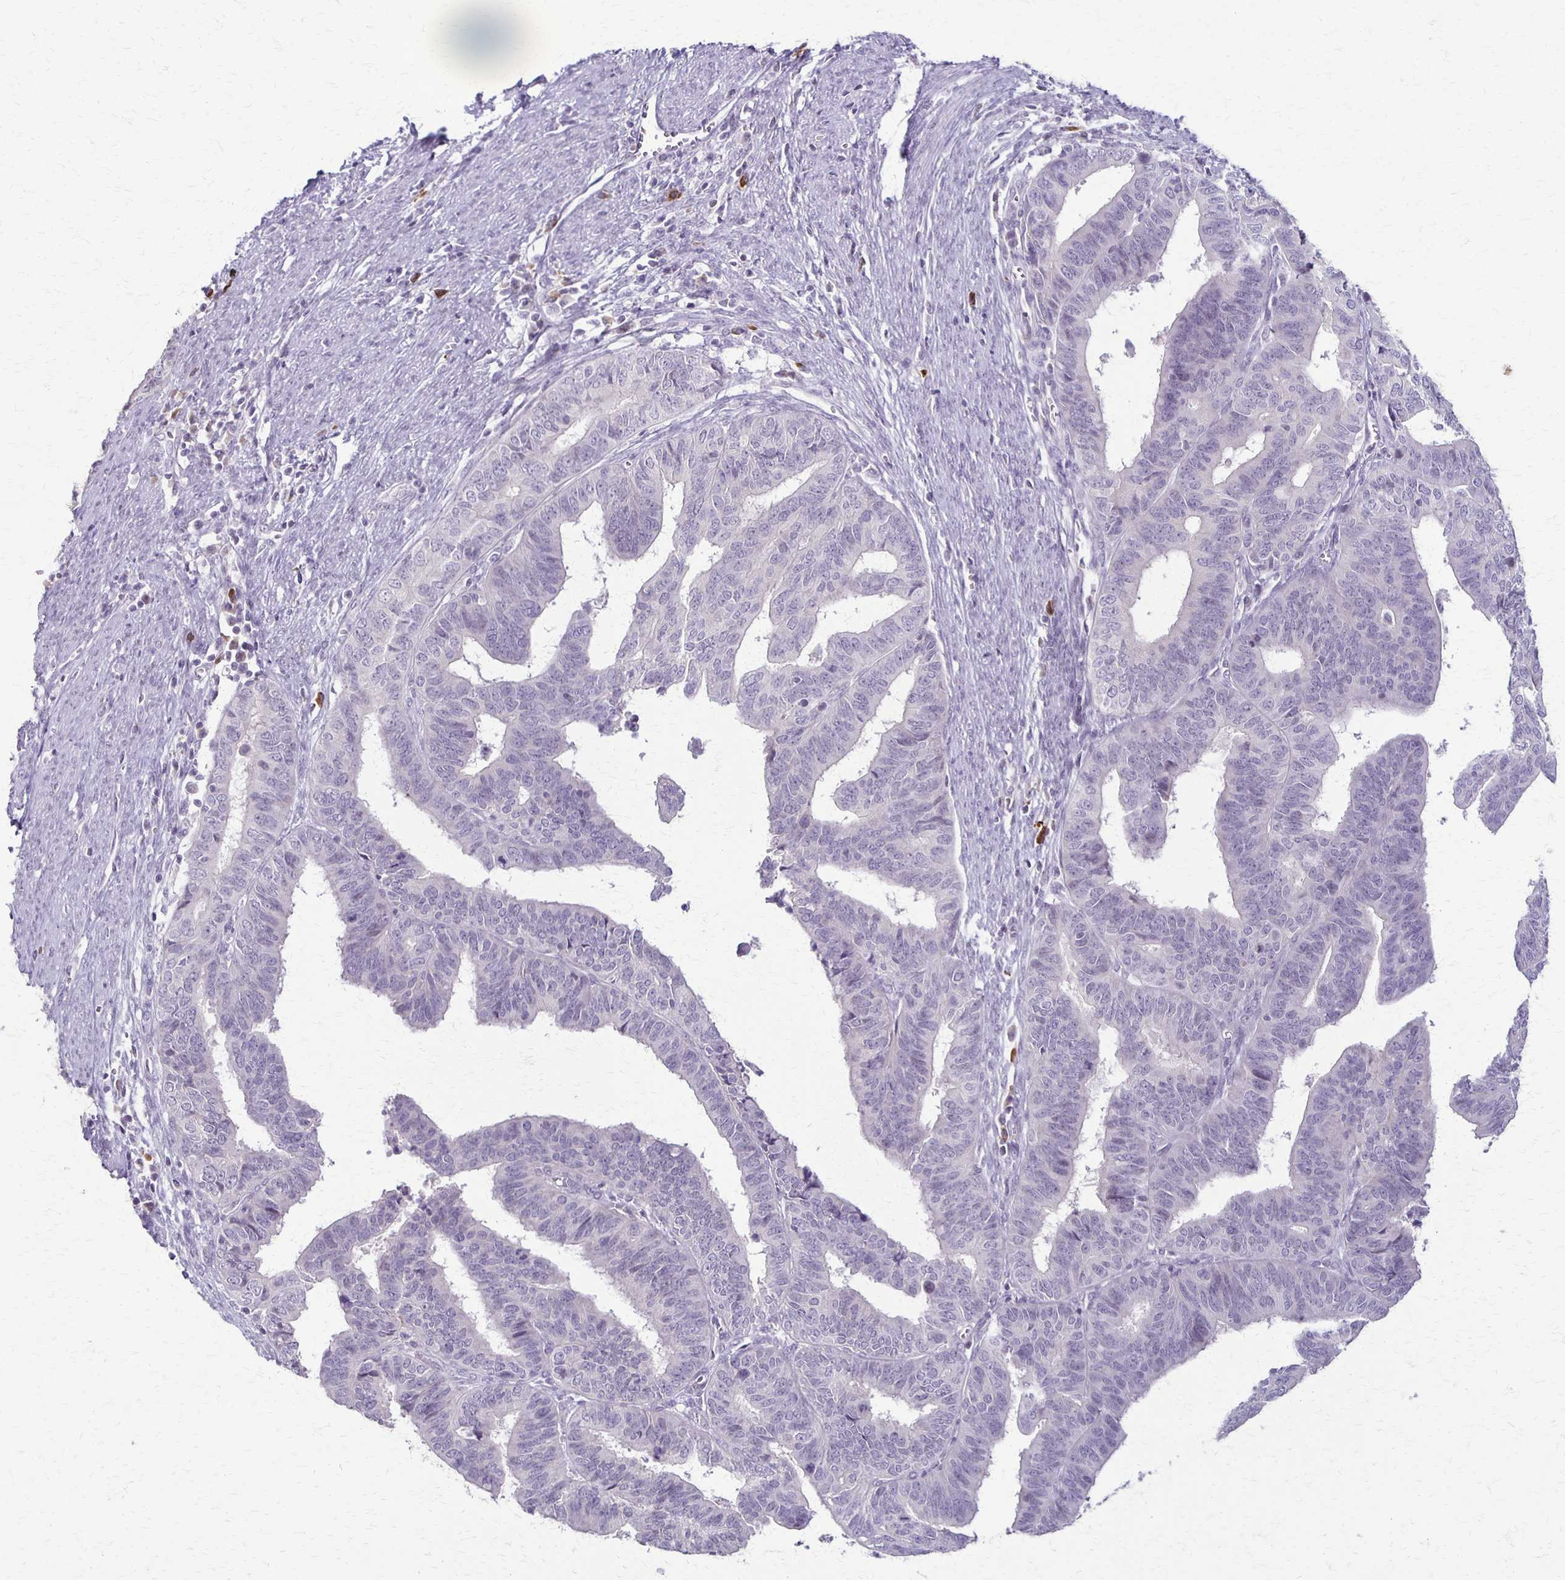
{"staining": {"intensity": "negative", "quantity": "none", "location": "none"}, "tissue": "endometrial cancer", "cell_type": "Tumor cells", "image_type": "cancer", "snomed": [{"axis": "morphology", "description": "Adenocarcinoma, NOS"}, {"axis": "topography", "description": "Endometrium"}], "caption": "An IHC photomicrograph of endometrial cancer is shown. There is no staining in tumor cells of endometrial cancer. Nuclei are stained in blue.", "gene": "SLC35E2B", "patient": {"sex": "female", "age": 65}}